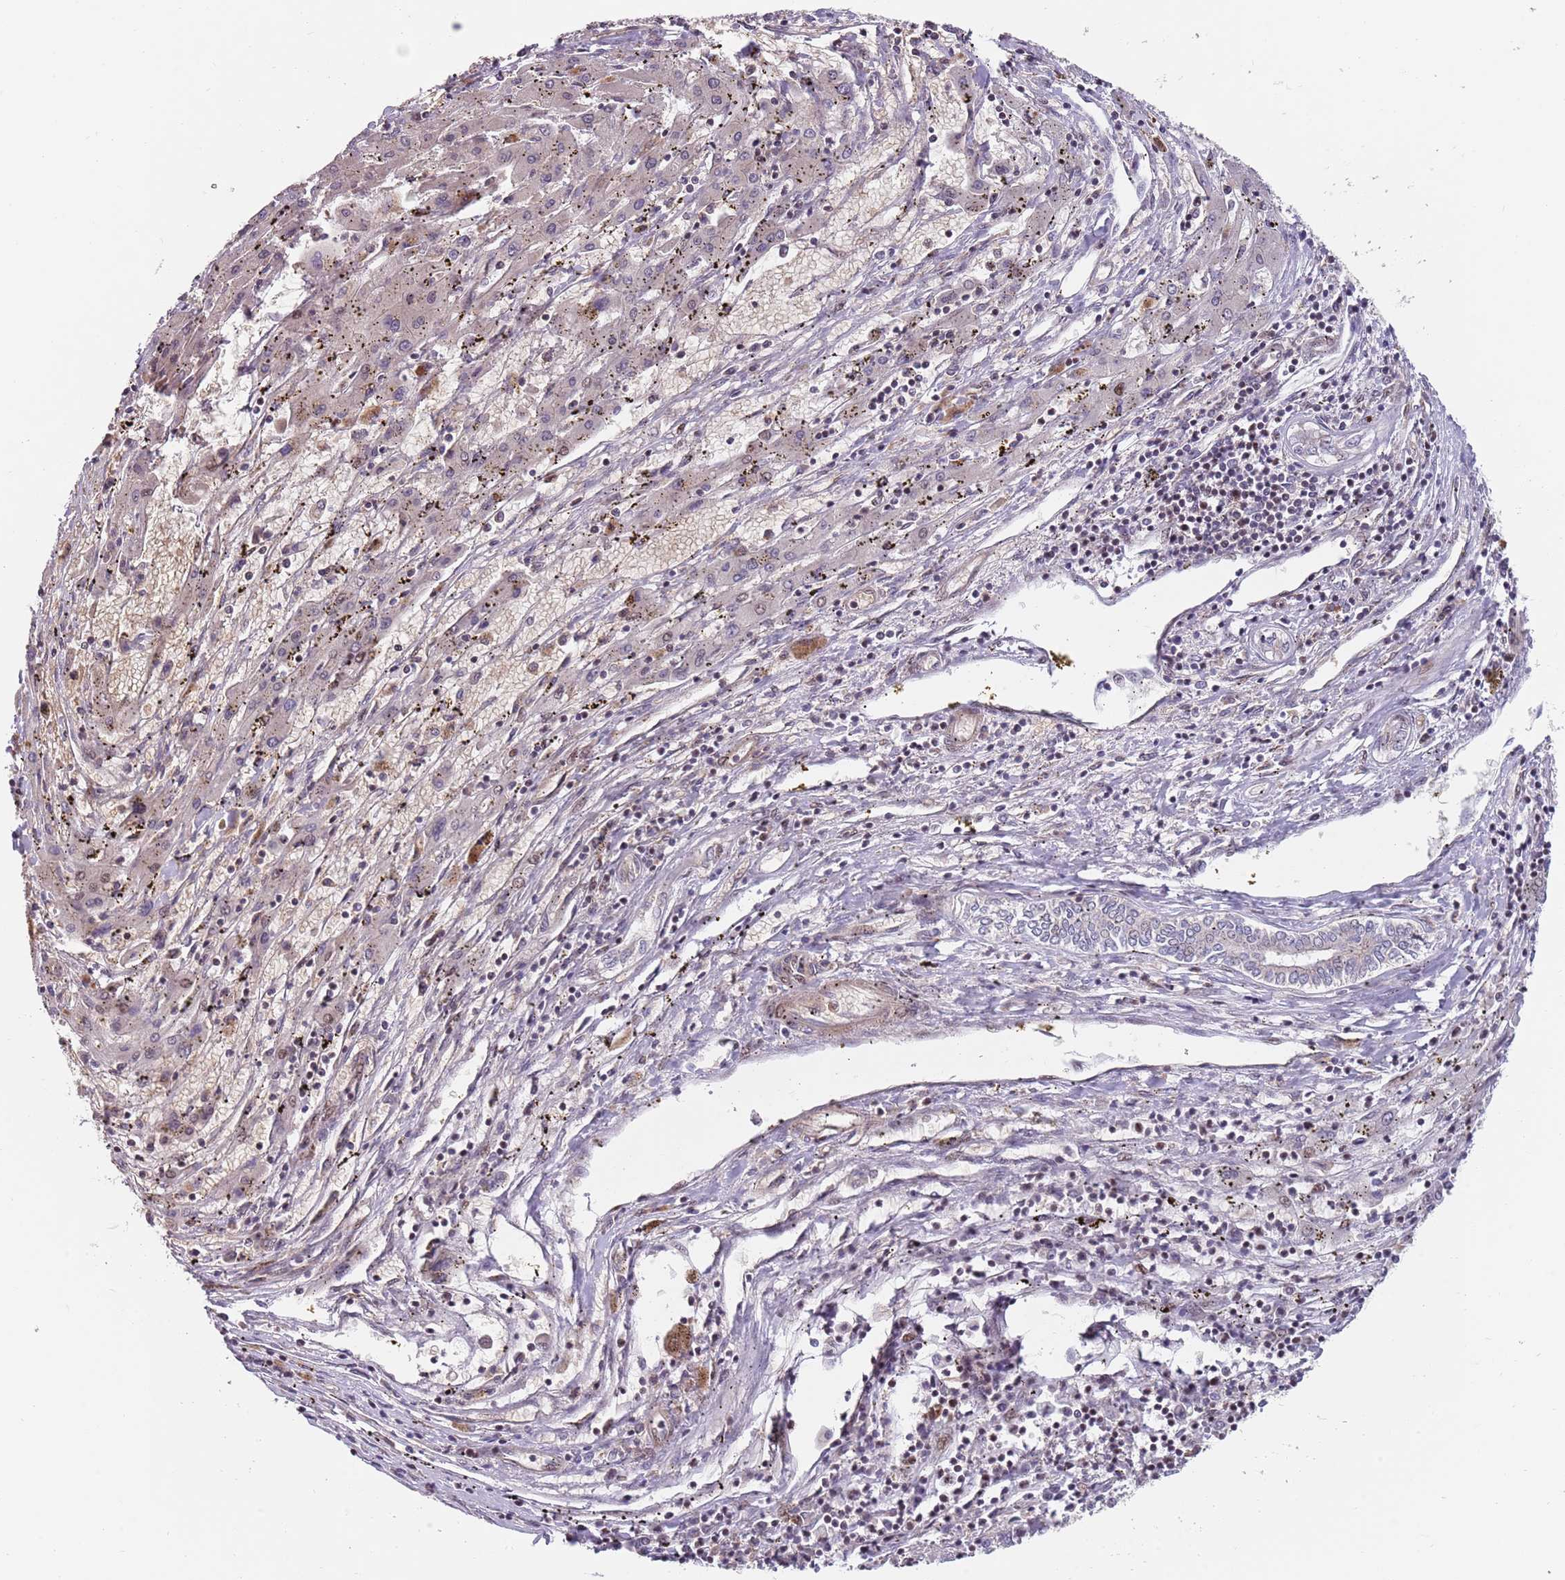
{"staining": {"intensity": "negative", "quantity": "none", "location": "none"}, "tissue": "liver cancer", "cell_type": "Tumor cells", "image_type": "cancer", "snomed": [{"axis": "morphology", "description": "Carcinoma, Hepatocellular, NOS"}, {"axis": "topography", "description": "Liver"}], "caption": "The micrograph reveals no significant staining in tumor cells of liver hepatocellular carcinoma.", "gene": "GGA1", "patient": {"sex": "male", "age": 72}}